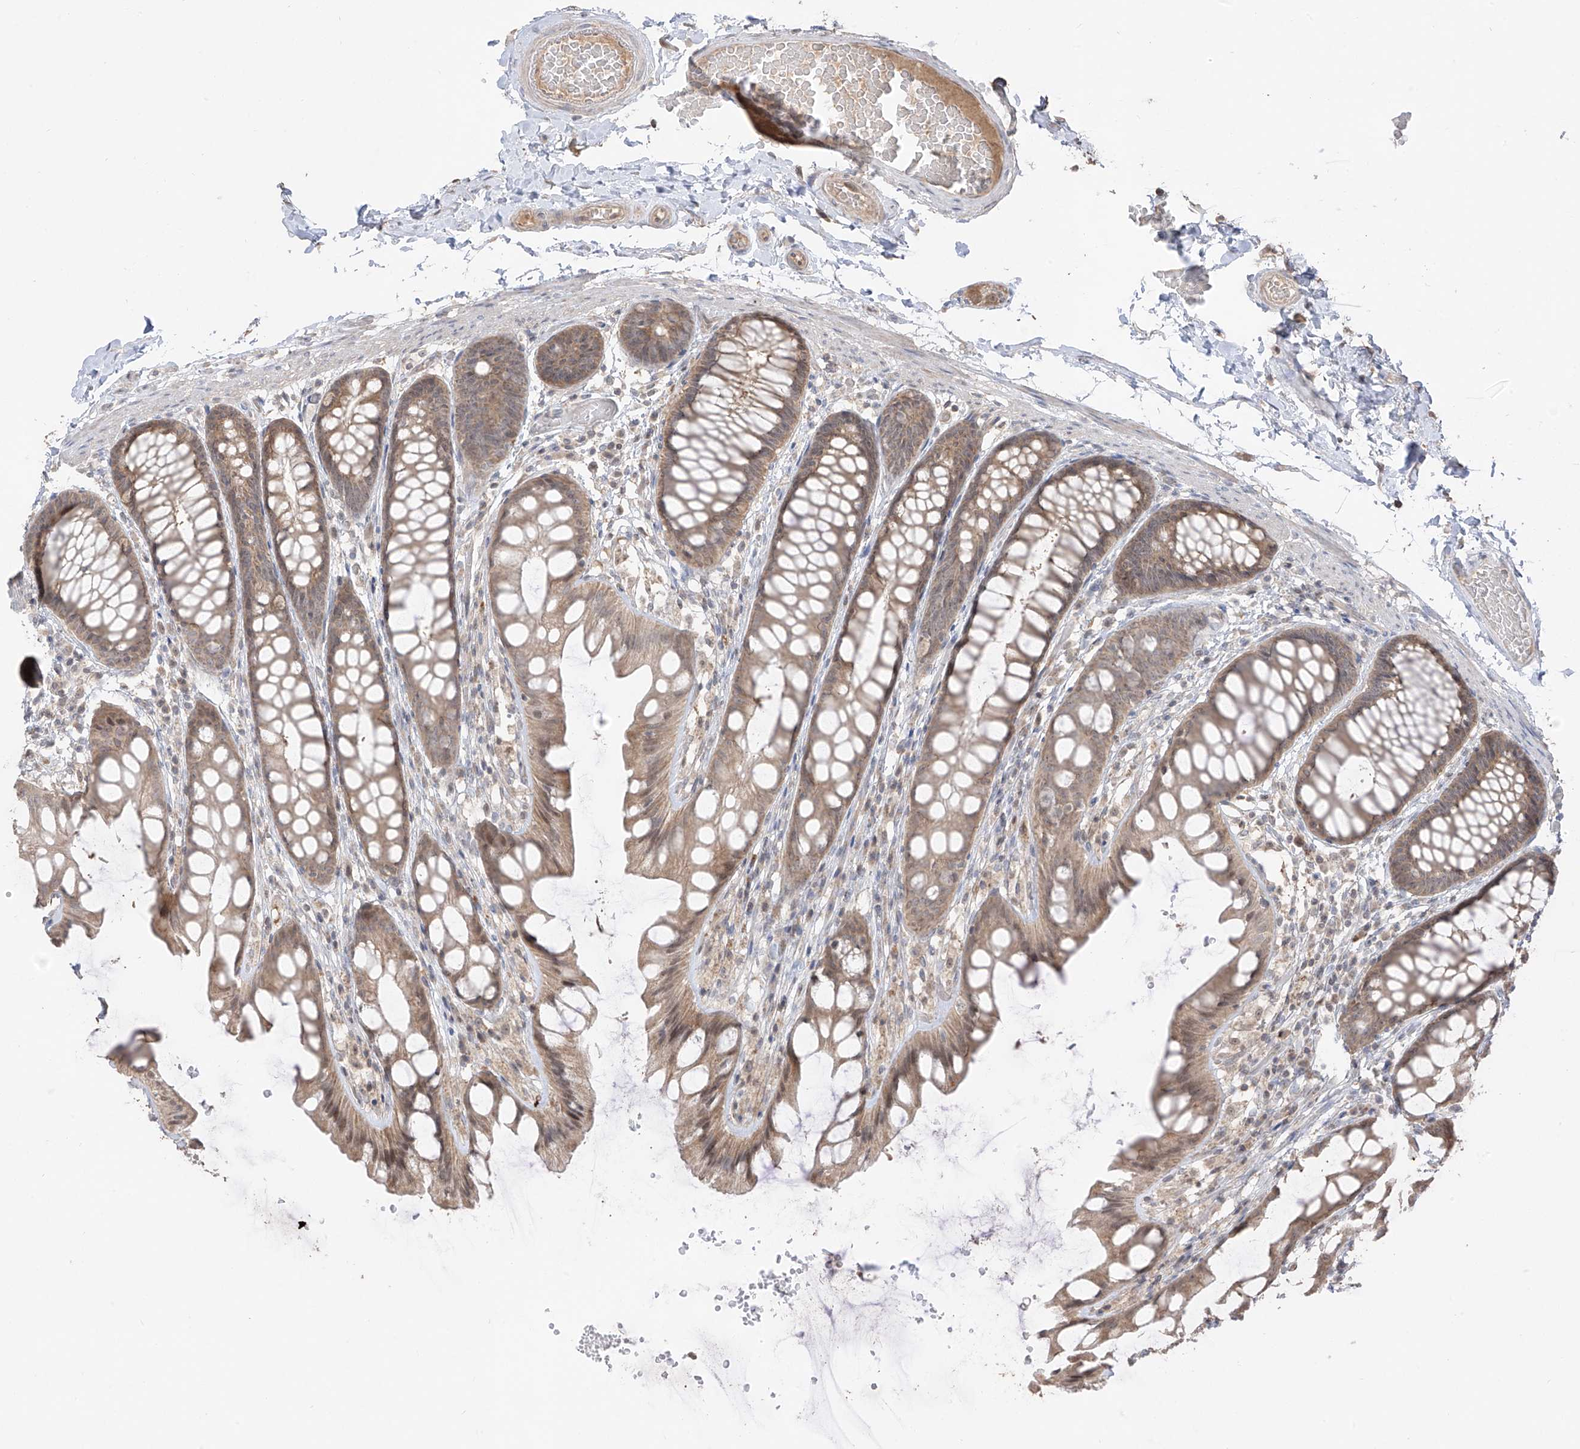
{"staining": {"intensity": "moderate", "quantity": ">75%", "location": "cytoplasmic/membranous,nuclear"}, "tissue": "colon", "cell_type": "Endothelial cells", "image_type": "normal", "snomed": [{"axis": "morphology", "description": "Normal tissue, NOS"}, {"axis": "topography", "description": "Colon"}], "caption": "A high-resolution micrograph shows IHC staining of benign colon, which shows moderate cytoplasmic/membranous,nuclear staining in about >75% of endothelial cells.", "gene": "COLGALT2", "patient": {"sex": "male", "age": 47}}